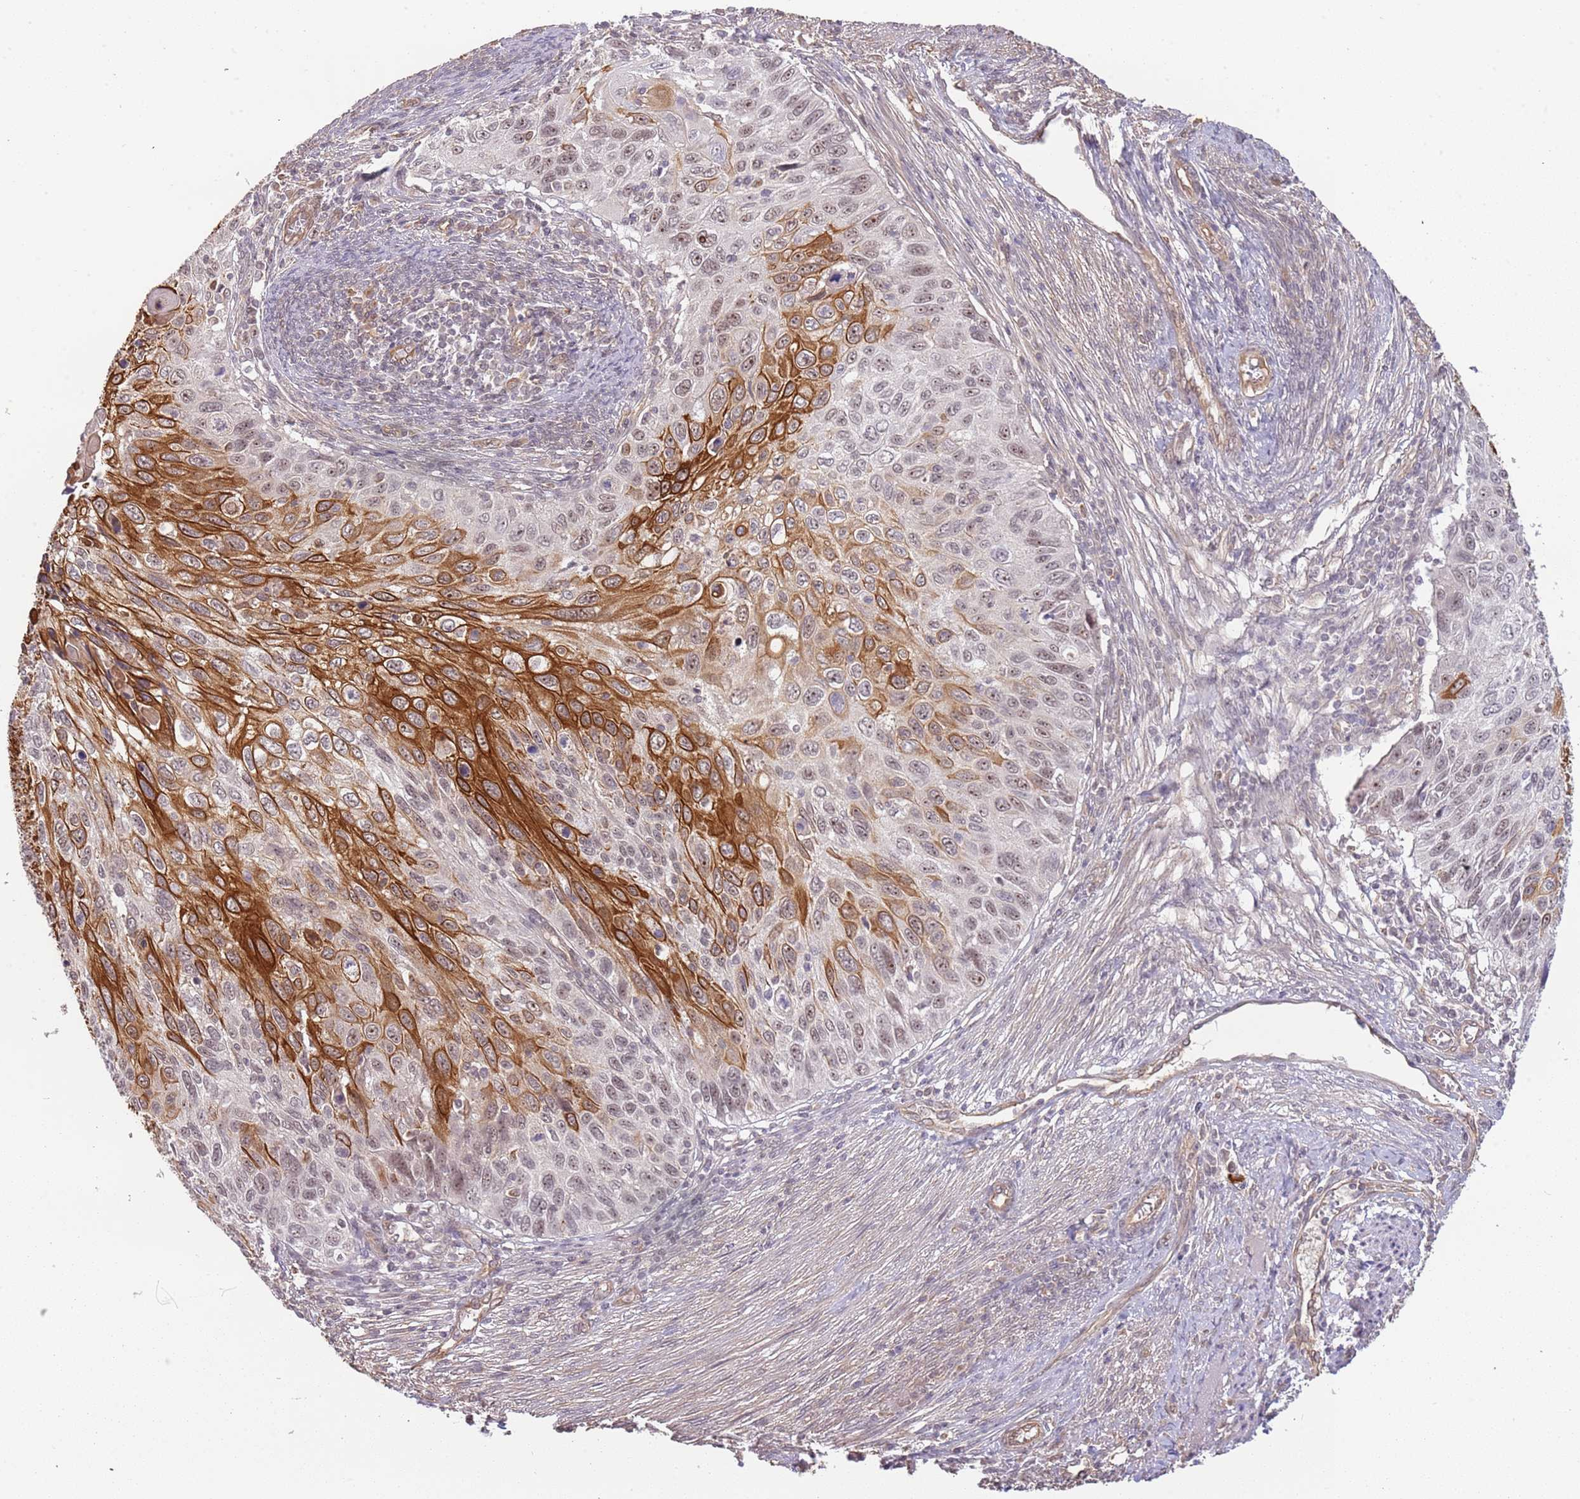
{"staining": {"intensity": "strong", "quantity": "25%-75%", "location": "cytoplasmic/membranous,nuclear"}, "tissue": "cervical cancer", "cell_type": "Tumor cells", "image_type": "cancer", "snomed": [{"axis": "morphology", "description": "Squamous cell carcinoma, NOS"}, {"axis": "topography", "description": "Cervix"}], "caption": "IHC photomicrograph of neoplastic tissue: human cervical cancer (squamous cell carcinoma) stained using immunohistochemistry displays high levels of strong protein expression localized specifically in the cytoplasmic/membranous and nuclear of tumor cells, appearing as a cytoplasmic/membranous and nuclear brown color.", "gene": "SURF2", "patient": {"sex": "female", "age": 70}}